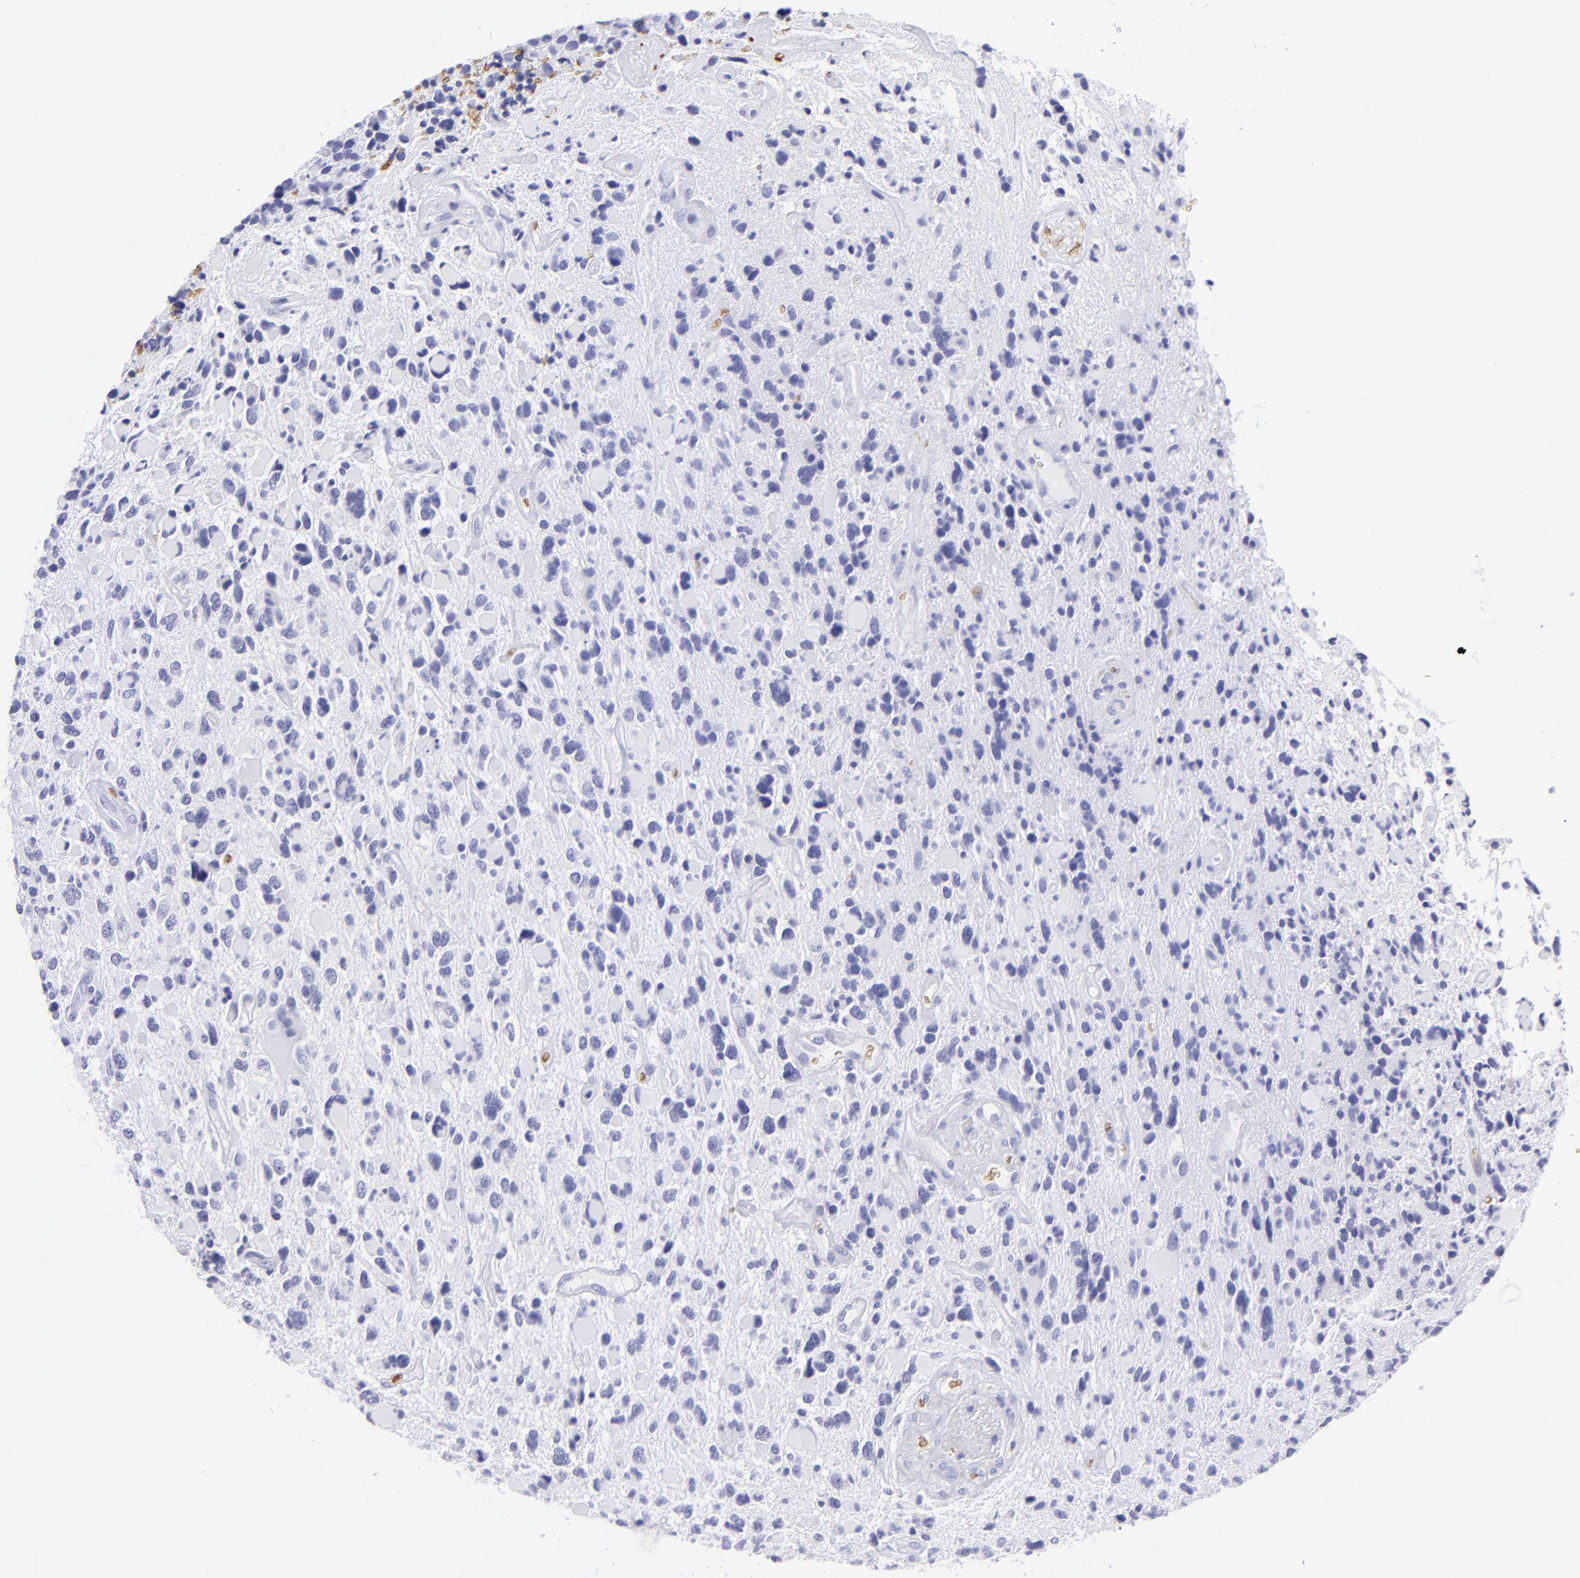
{"staining": {"intensity": "negative", "quantity": "none", "location": "none"}, "tissue": "glioma", "cell_type": "Tumor cells", "image_type": "cancer", "snomed": [{"axis": "morphology", "description": "Glioma, malignant, High grade"}, {"axis": "topography", "description": "Brain"}], "caption": "DAB immunohistochemical staining of human malignant glioma (high-grade) displays no significant positivity in tumor cells.", "gene": "GYPA", "patient": {"sex": "female", "age": 37}}